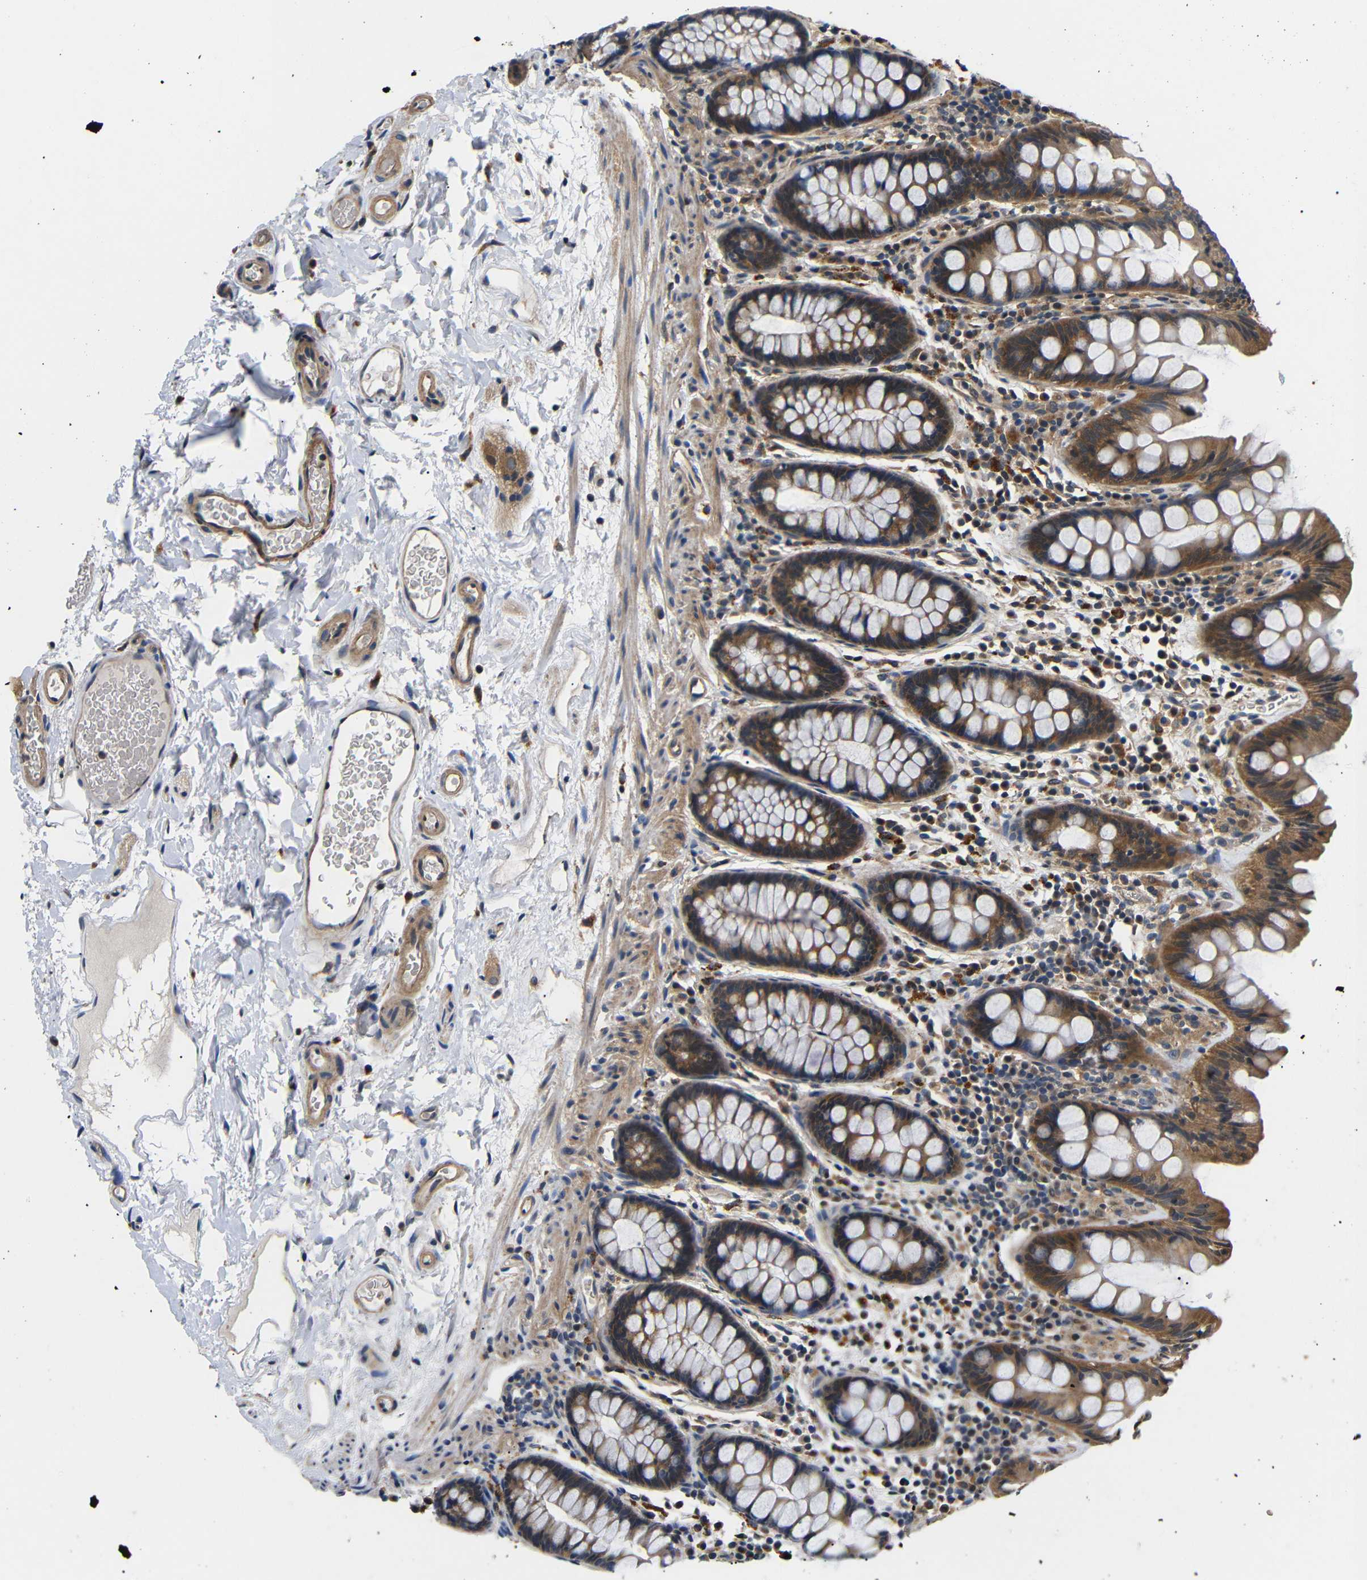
{"staining": {"intensity": "moderate", "quantity": ">75%", "location": "cytoplasmic/membranous"}, "tissue": "colon", "cell_type": "Endothelial cells", "image_type": "normal", "snomed": [{"axis": "morphology", "description": "Normal tissue, NOS"}, {"axis": "topography", "description": "Colon"}], "caption": "Immunohistochemistry of benign colon demonstrates medium levels of moderate cytoplasmic/membranous staining in approximately >75% of endothelial cells.", "gene": "DDR1", "patient": {"sex": "female", "age": 80}}